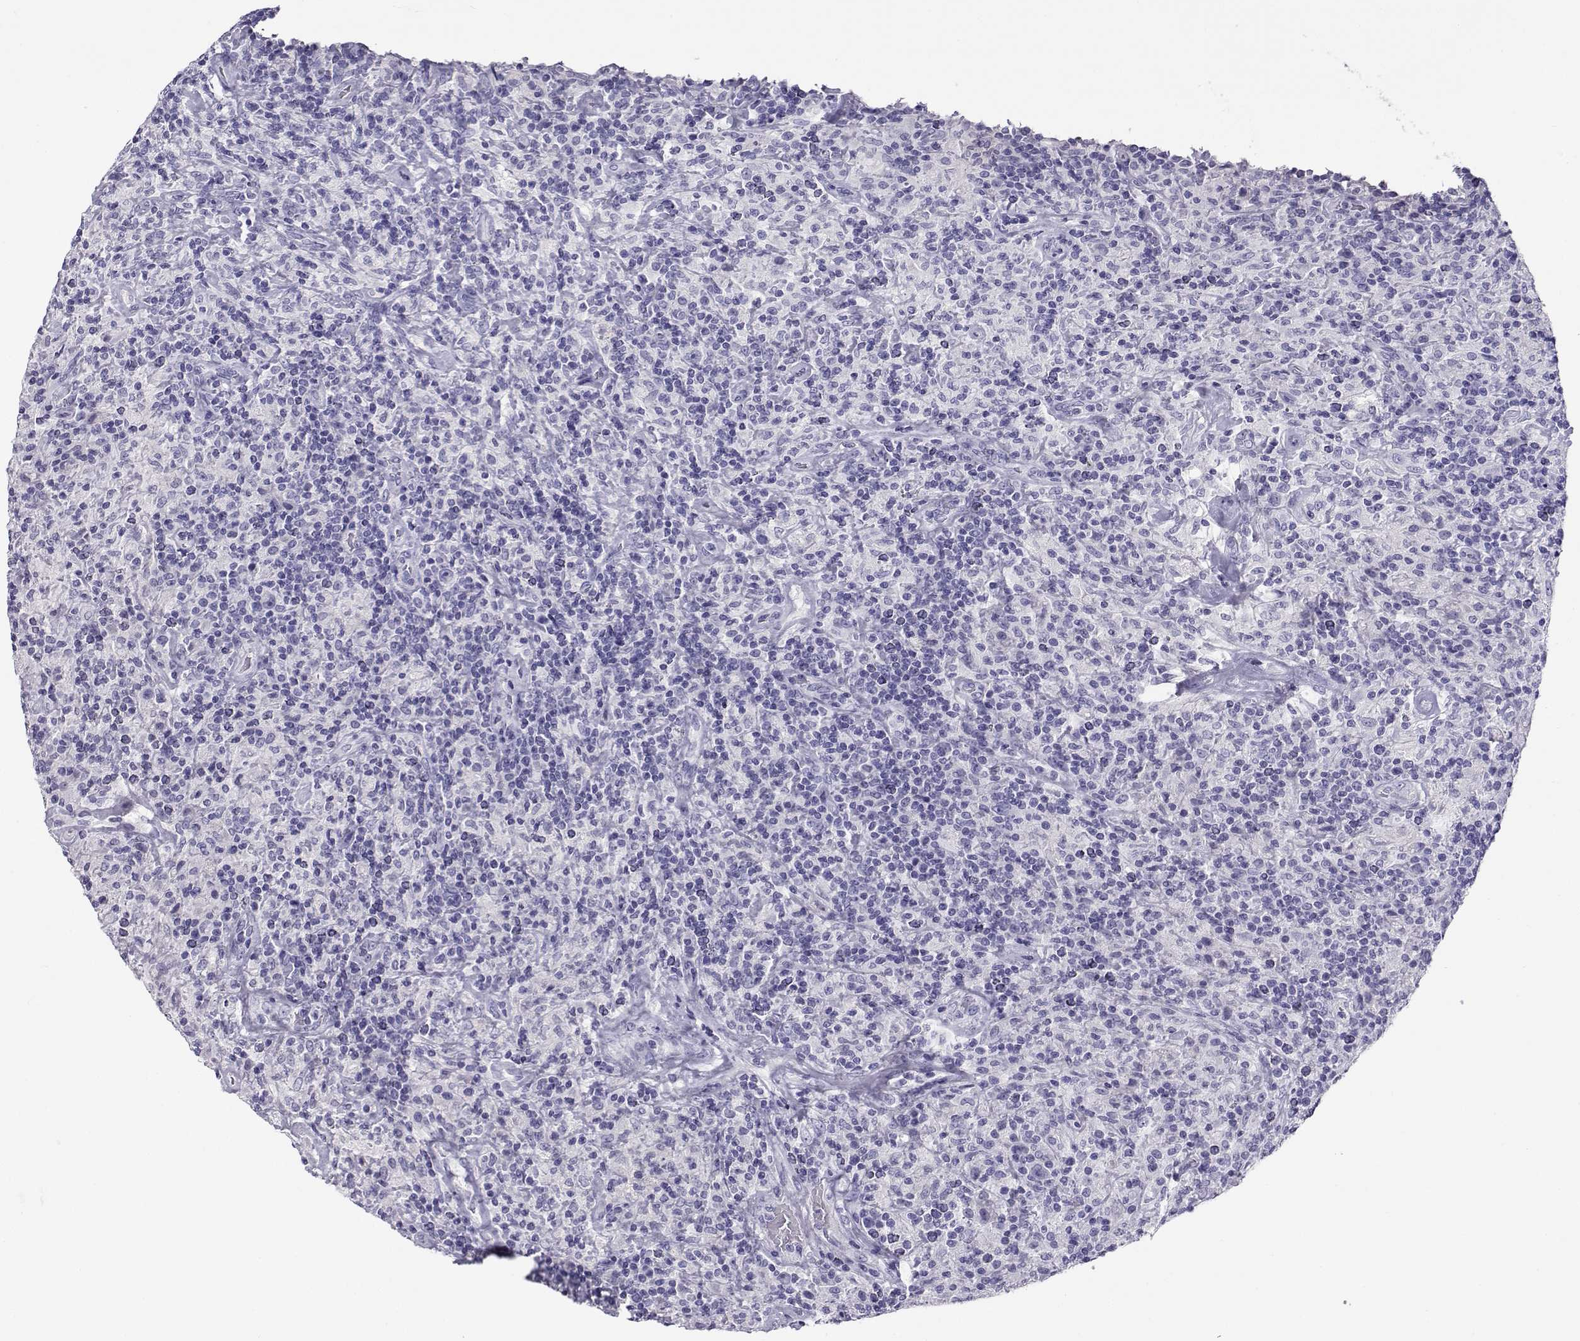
{"staining": {"intensity": "negative", "quantity": "none", "location": "none"}, "tissue": "lymphoma", "cell_type": "Tumor cells", "image_type": "cancer", "snomed": [{"axis": "morphology", "description": "Hodgkin's disease, NOS"}, {"axis": "topography", "description": "Lymph node"}], "caption": "High magnification brightfield microscopy of lymphoma stained with DAB (brown) and counterstained with hematoxylin (blue): tumor cells show no significant expression. The staining is performed using DAB brown chromogen with nuclei counter-stained in using hematoxylin.", "gene": "RHOXF2", "patient": {"sex": "male", "age": 70}}